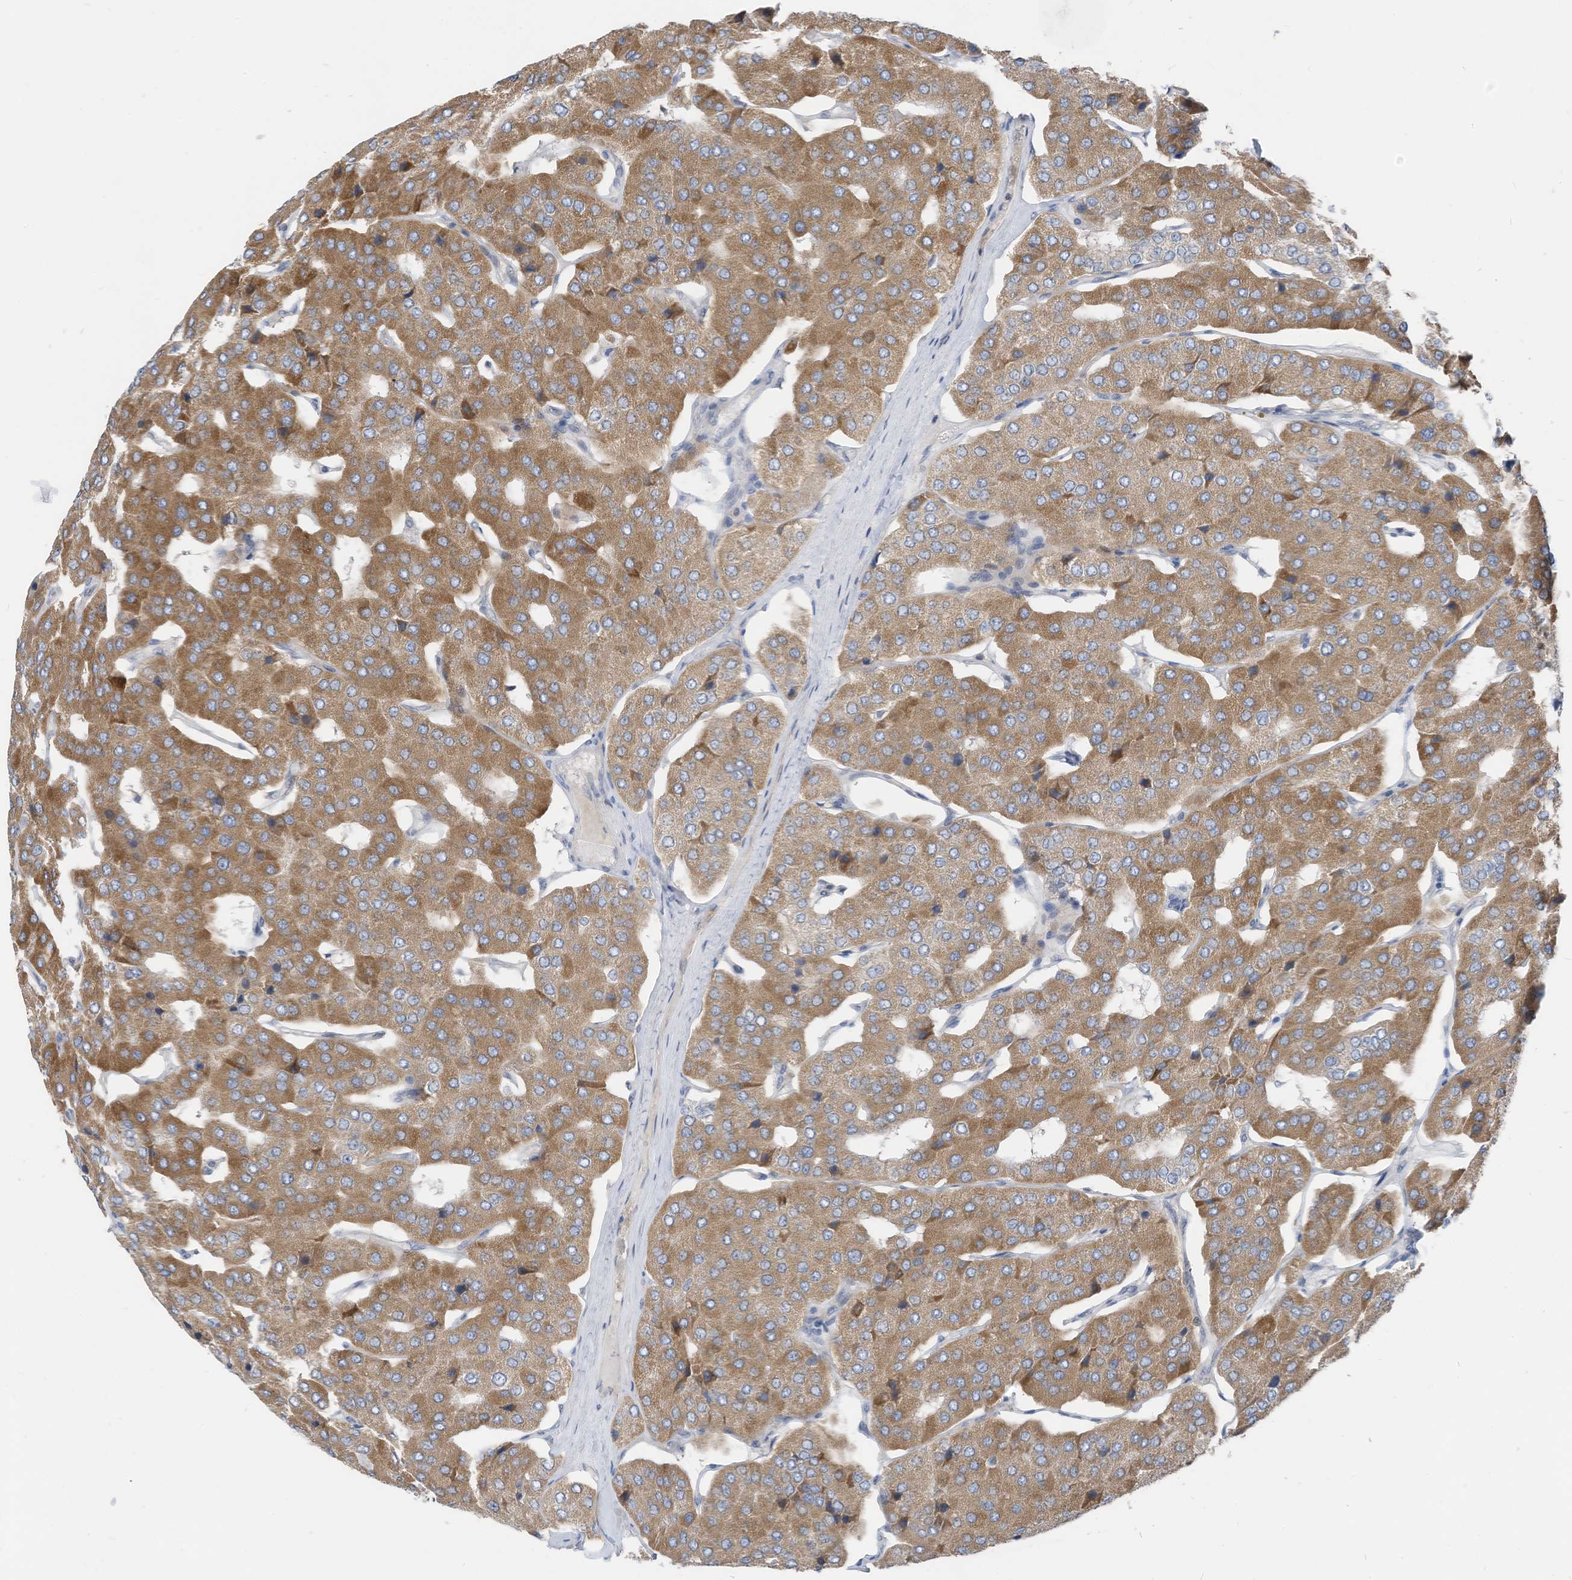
{"staining": {"intensity": "moderate", "quantity": ">75%", "location": "cytoplasmic/membranous"}, "tissue": "parathyroid gland", "cell_type": "Glandular cells", "image_type": "normal", "snomed": [{"axis": "morphology", "description": "Normal tissue, NOS"}, {"axis": "morphology", "description": "Adenoma, NOS"}, {"axis": "topography", "description": "Parathyroid gland"}], "caption": "Immunohistochemical staining of benign parathyroid gland demonstrates moderate cytoplasmic/membranous protein positivity in about >75% of glandular cells. Using DAB (brown) and hematoxylin (blue) stains, captured at high magnification using brightfield microscopy.", "gene": "LDAH", "patient": {"sex": "female", "age": 86}}